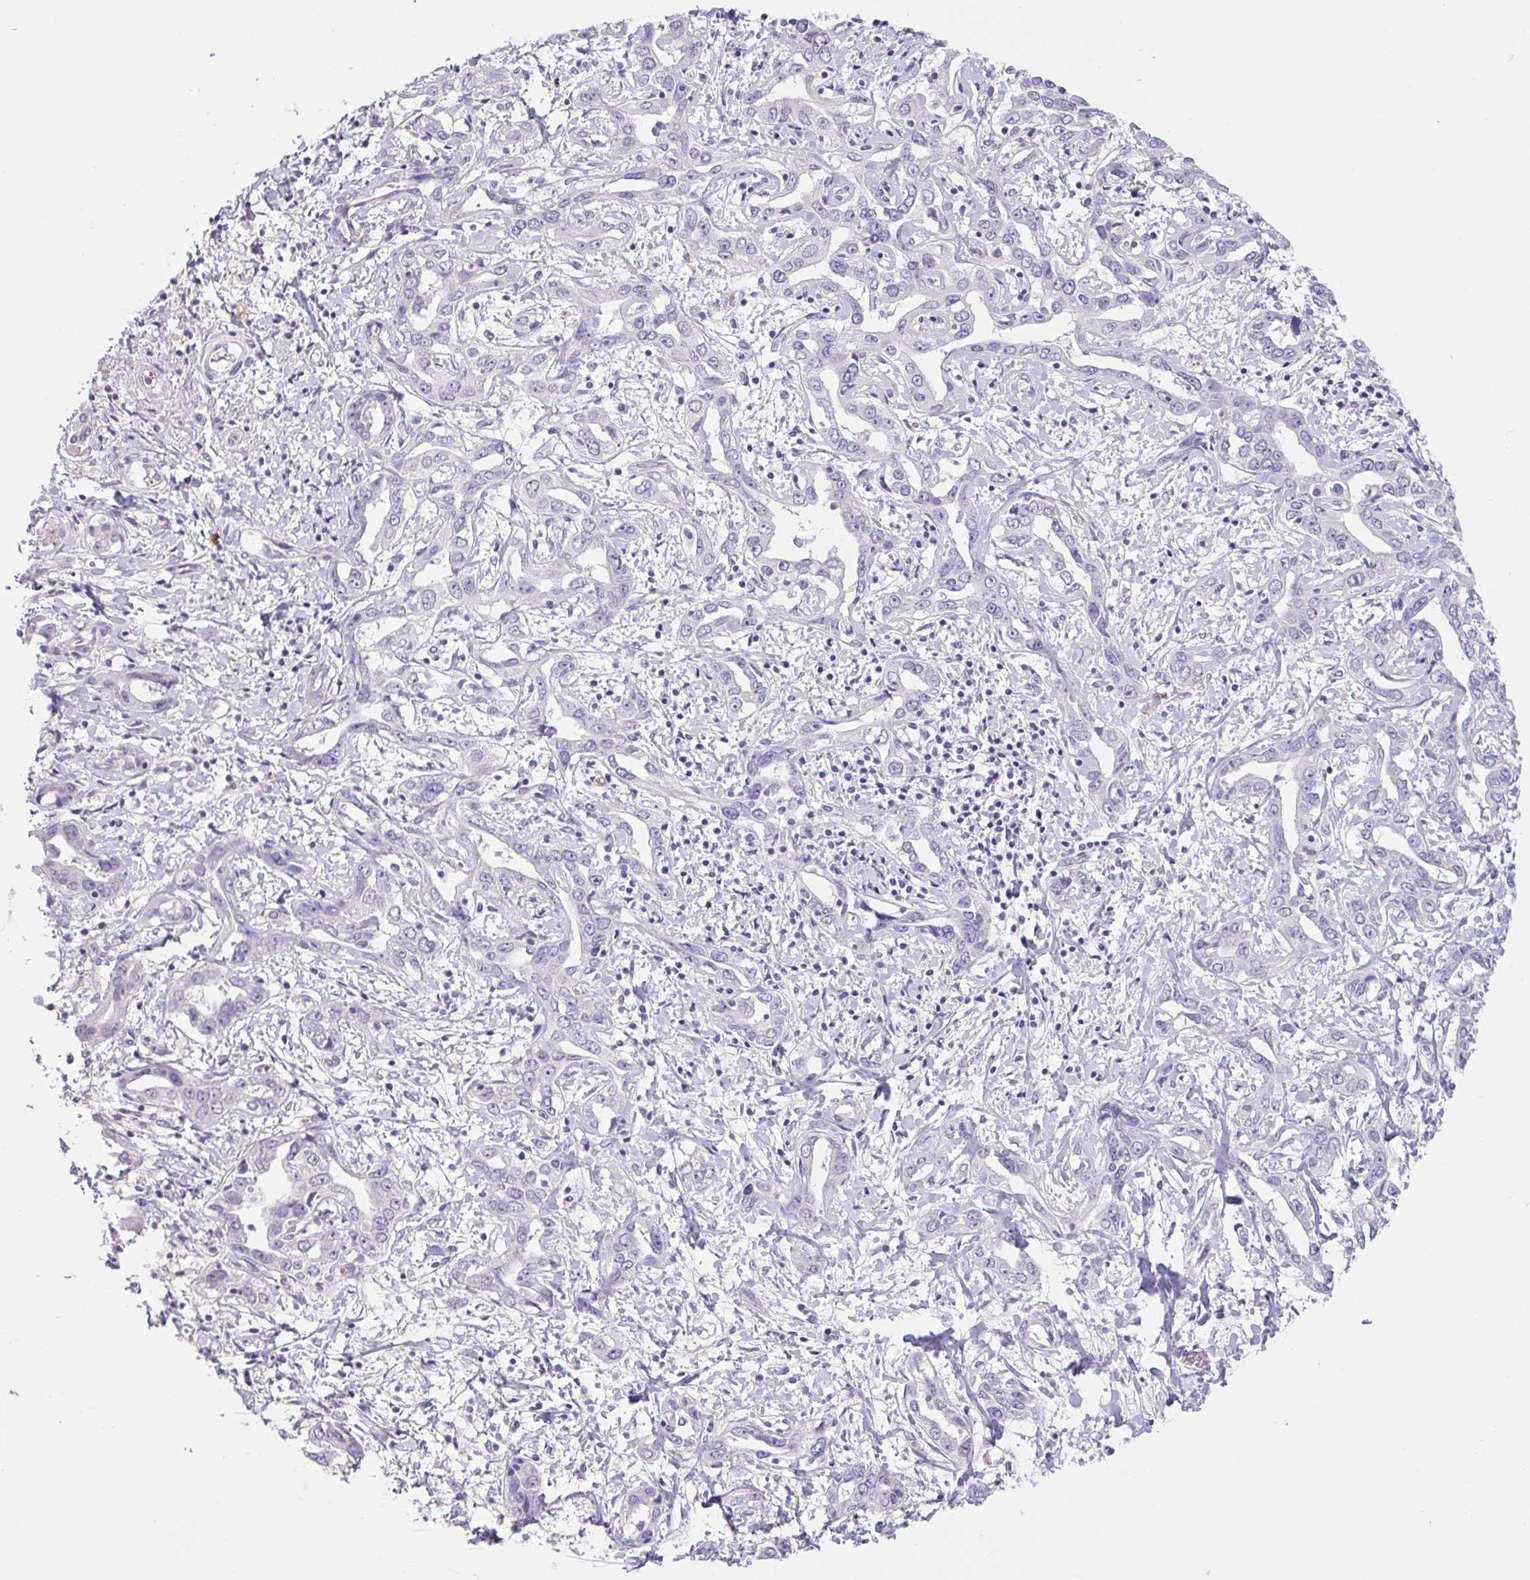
{"staining": {"intensity": "negative", "quantity": "none", "location": "none"}, "tissue": "liver cancer", "cell_type": "Tumor cells", "image_type": "cancer", "snomed": [{"axis": "morphology", "description": "Cholangiocarcinoma"}, {"axis": "topography", "description": "Liver"}], "caption": "Immunohistochemistry (IHC) histopathology image of human cholangiocarcinoma (liver) stained for a protein (brown), which demonstrates no expression in tumor cells.", "gene": "FAM177B", "patient": {"sex": "male", "age": 59}}